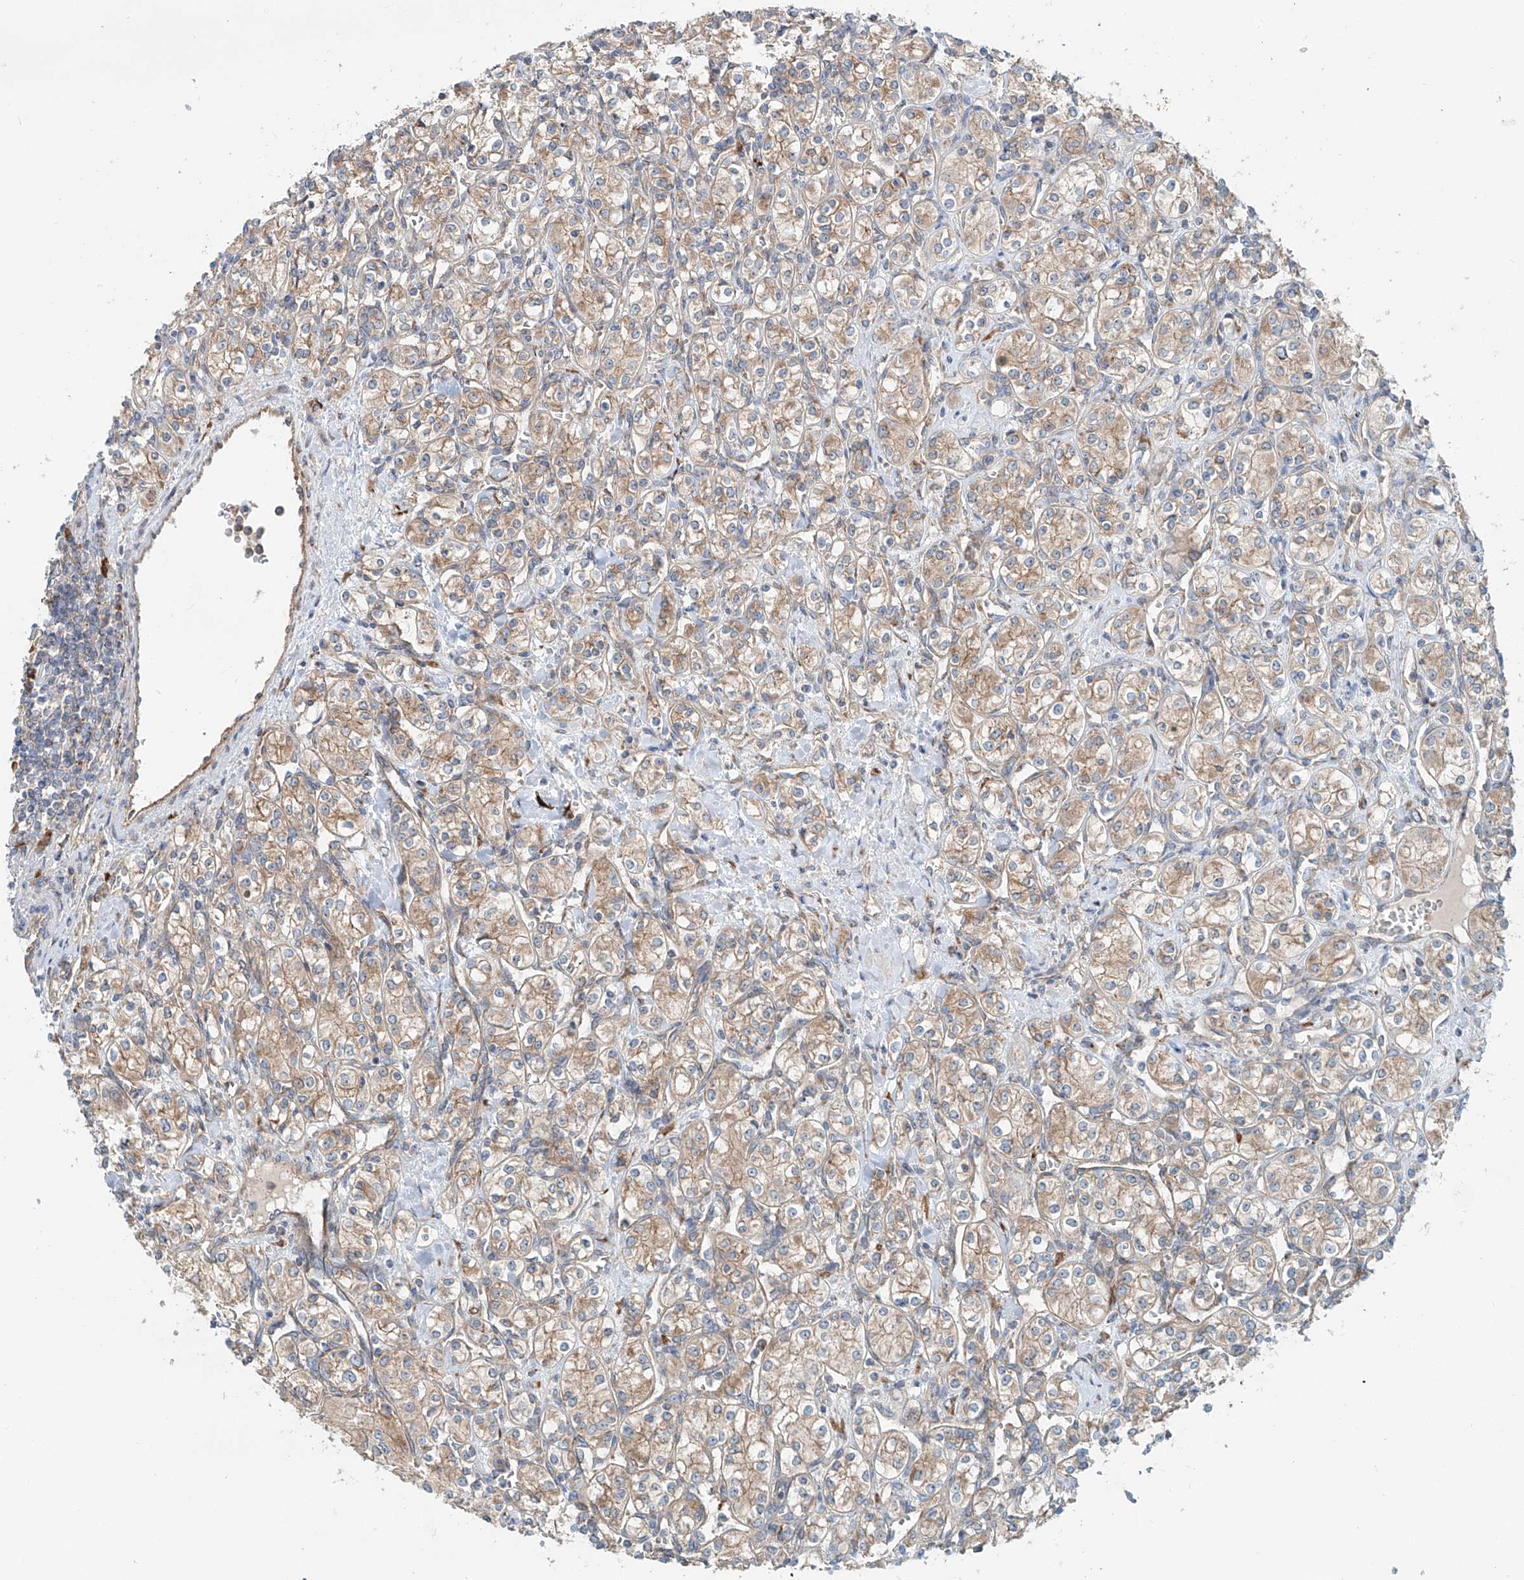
{"staining": {"intensity": "weak", "quantity": ">75%", "location": "cytoplasmic/membranous"}, "tissue": "renal cancer", "cell_type": "Tumor cells", "image_type": "cancer", "snomed": [{"axis": "morphology", "description": "Adenocarcinoma, NOS"}, {"axis": "topography", "description": "Kidney"}], "caption": "Weak cytoplasmic/membranous protein expression is appreciated in about >75% of tumor cells in renal adenocarcinoma.", "gene": "SNAP29", "patient": {"sex": "male", "age": 77}}